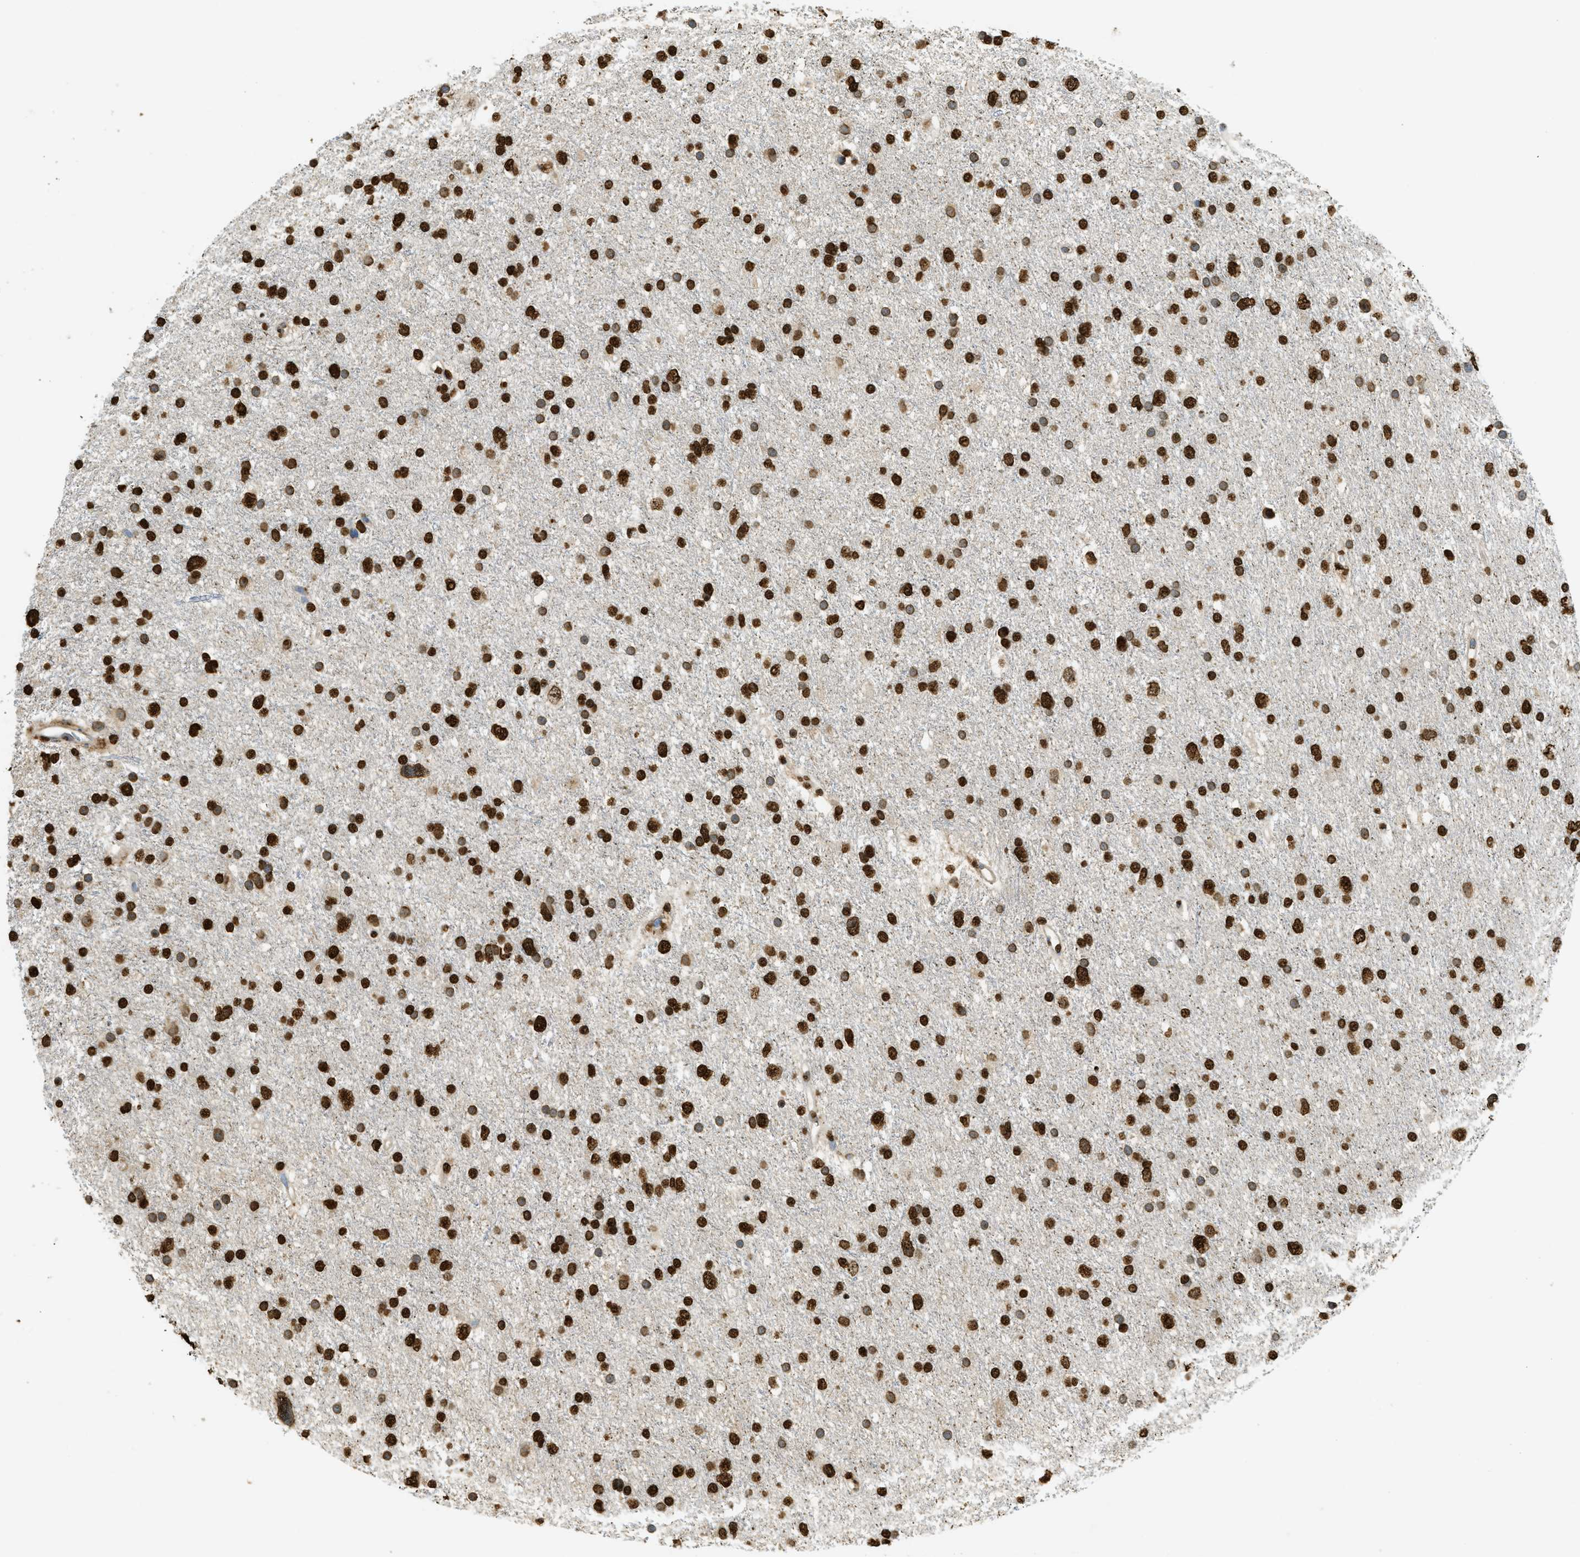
{"staining": {"intensity": "strong", "quantity": ">75%", "location": "nuclear"}, "tissue": "glioma", "cell_type": "Tumor cells", "image_type": "cancer", "snomed": [{"axis": "morphology", "description": "Glioma, malignant, Low grade"}, {"axis": "topography", "description": "Brain"}], "caption": "Malignant glioma (low-grade) stained with a brown dye reveals strong nuclear positive positivity in about >75% of tumor cells.", "gene": "NR5A2", "patient": {"sex": "female", "age": 37}}